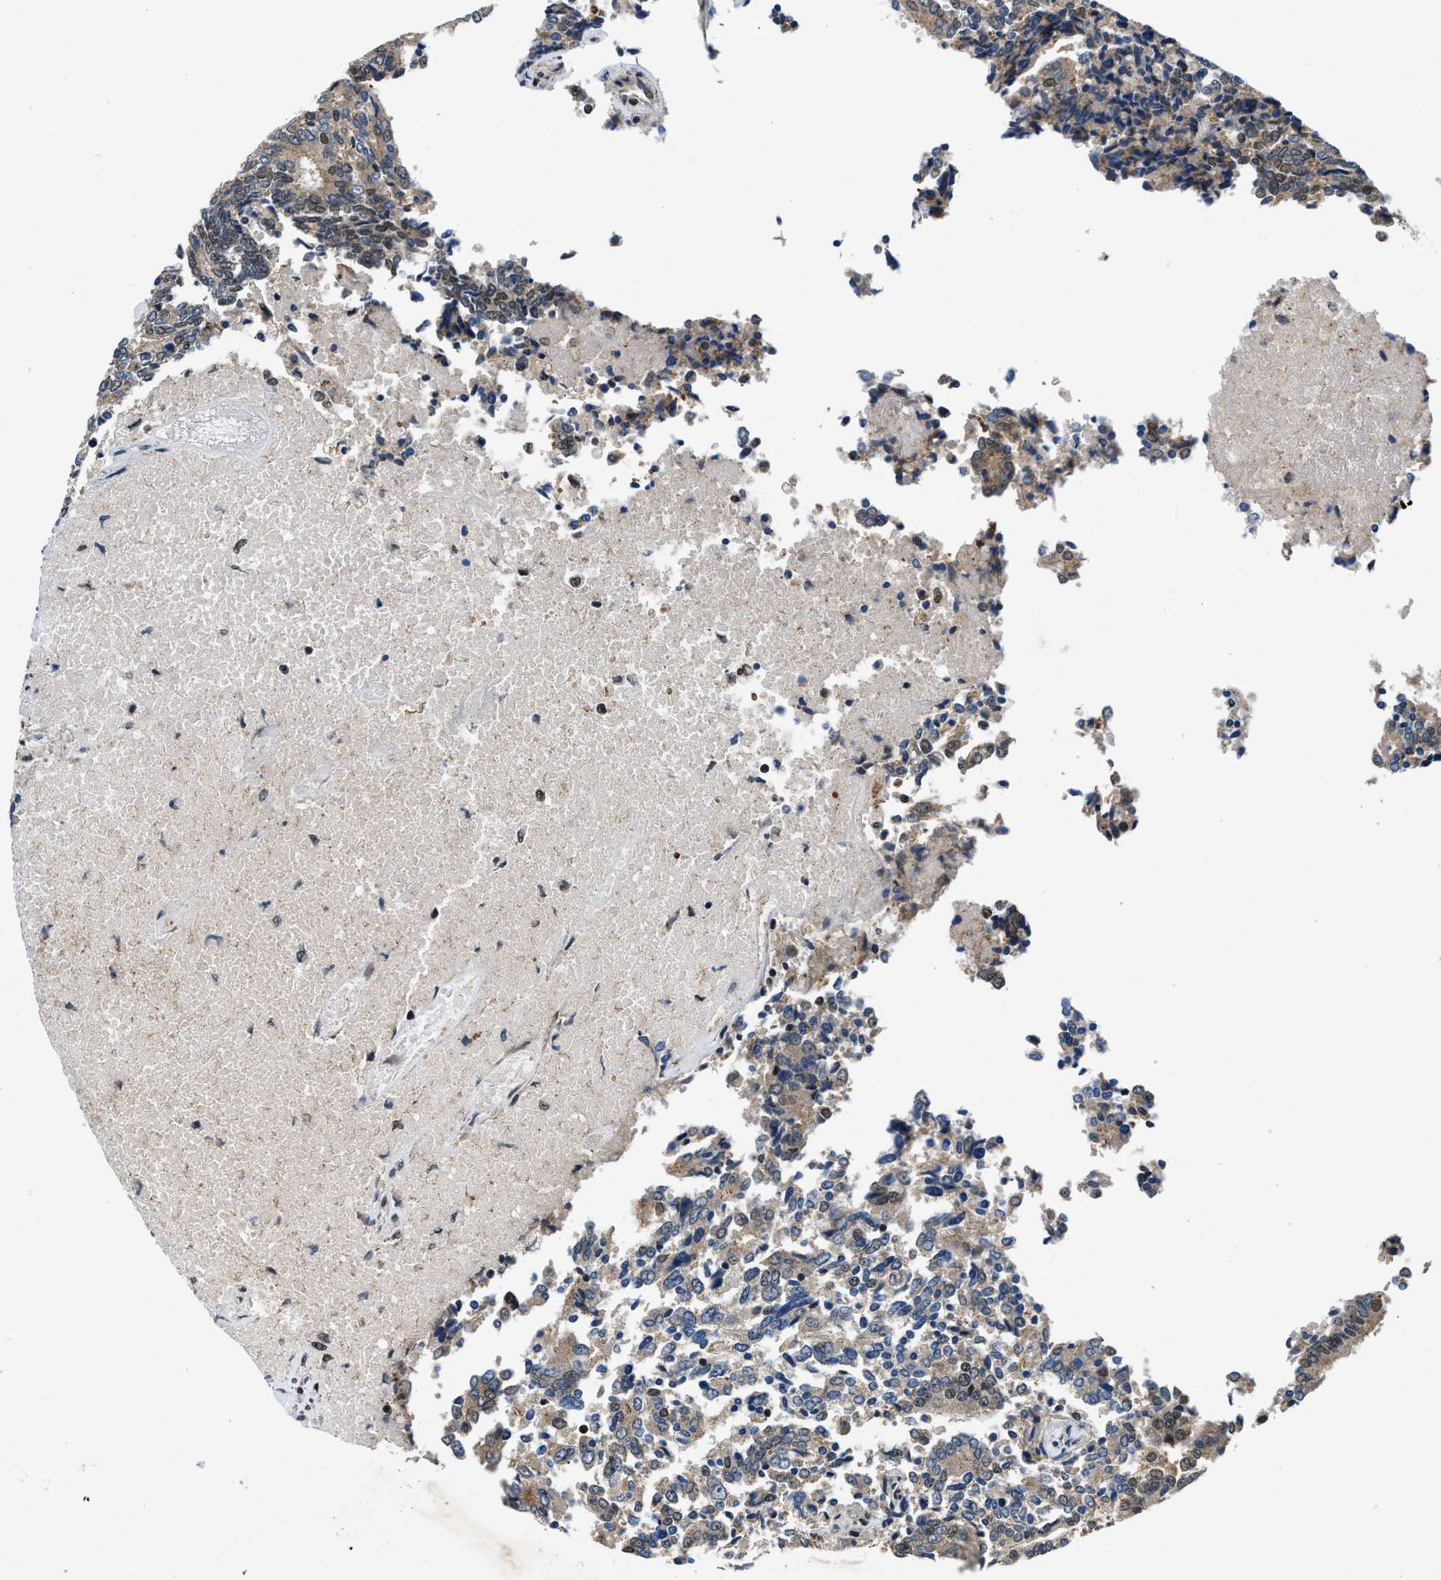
{"staining": {"intensity": "moderate", "quantity": "<25%", "location": "cytoplasmic/membranous,nuclear"}, "tissue": "prostate cancer", "cell_type": "Tumor cells", "image_type": "cancer", "snomed": [{"axis": "morphology", "description": "Normal tissue, NOS"}, {"axis": "morphology", "description": "Adenocarcinoma, High grade"}, {"axis": "topography", "description": "Prostate"}, {"axis": "topography", "description": "Seminal veicle"}], "caption": "Immunohistochemistry (IHC) image of prostate cancer stained for a protein (brown), which exhibits low levels of moderate cytoplasmic/membranous and nuclear expression in about <25% of tumor cells.", "gene": "KDM3B", "patient": {"sex": "male", "age": 55}}